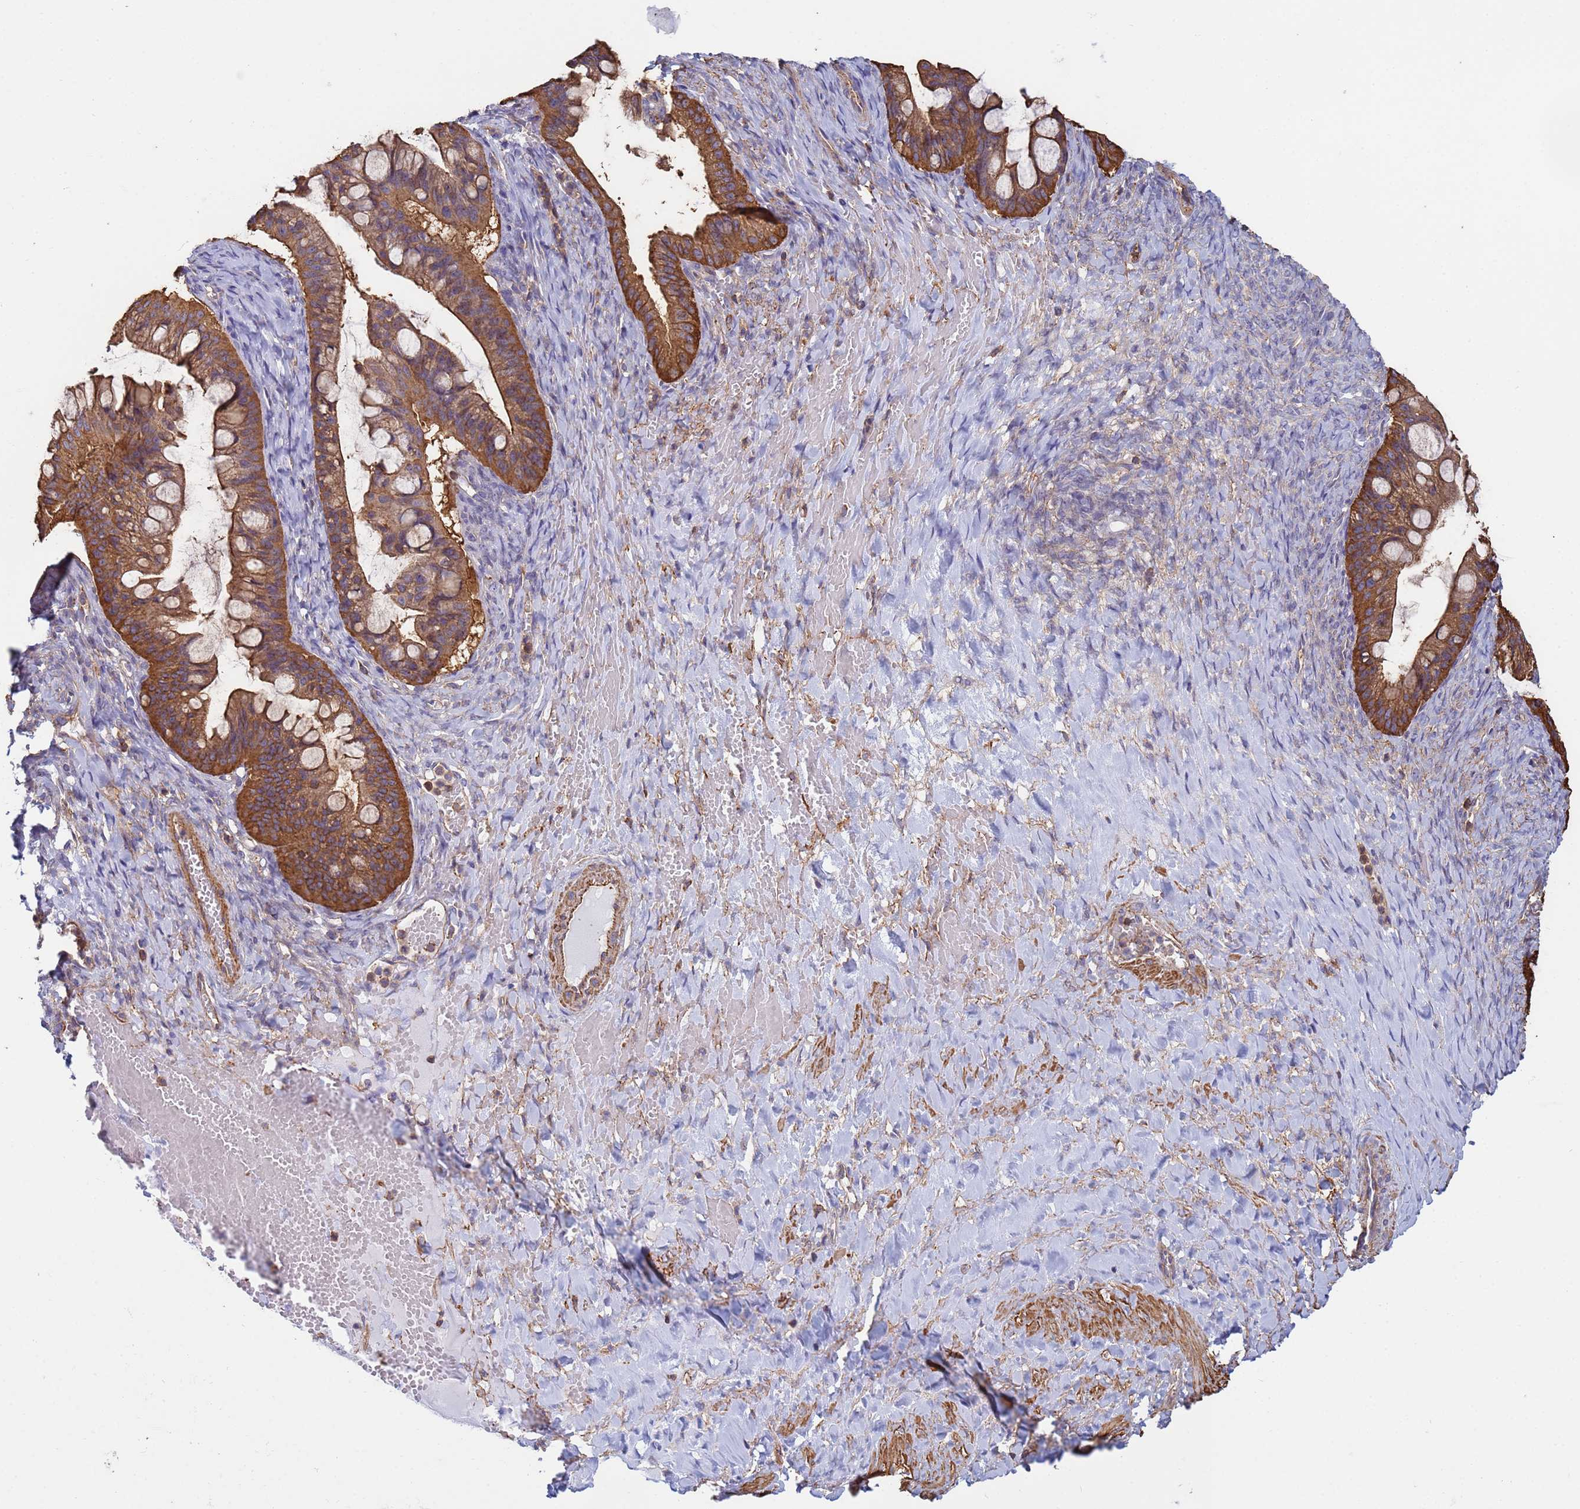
{"staining": {"intensity": "strong", "quantity": ">75%", "location": "cytoplasmic/membranous"}, "tissue": "ovarian cancer", "cell_type": "Tumor cells", "image_type": "cancer", "snomed": [{"axis": "morphology", "description": "Cystadenocarcinoma, mucinous, NOS"}, {"axis": "topography", "description": "Ovary"}], "caption": "Protein analysis of ovarian cancer tissue displays strong cytoplasmic/membranous positivity in approximately >75% of tumor cells. The staining is performed using DAB (3,3'-diaminobenzidine) brown chromogen to label protein expression. The nuclei are counter-stained blue using hematoxylin.", "gene": "ZNG1B", "patient": {"sex": "female", "age": 73}}